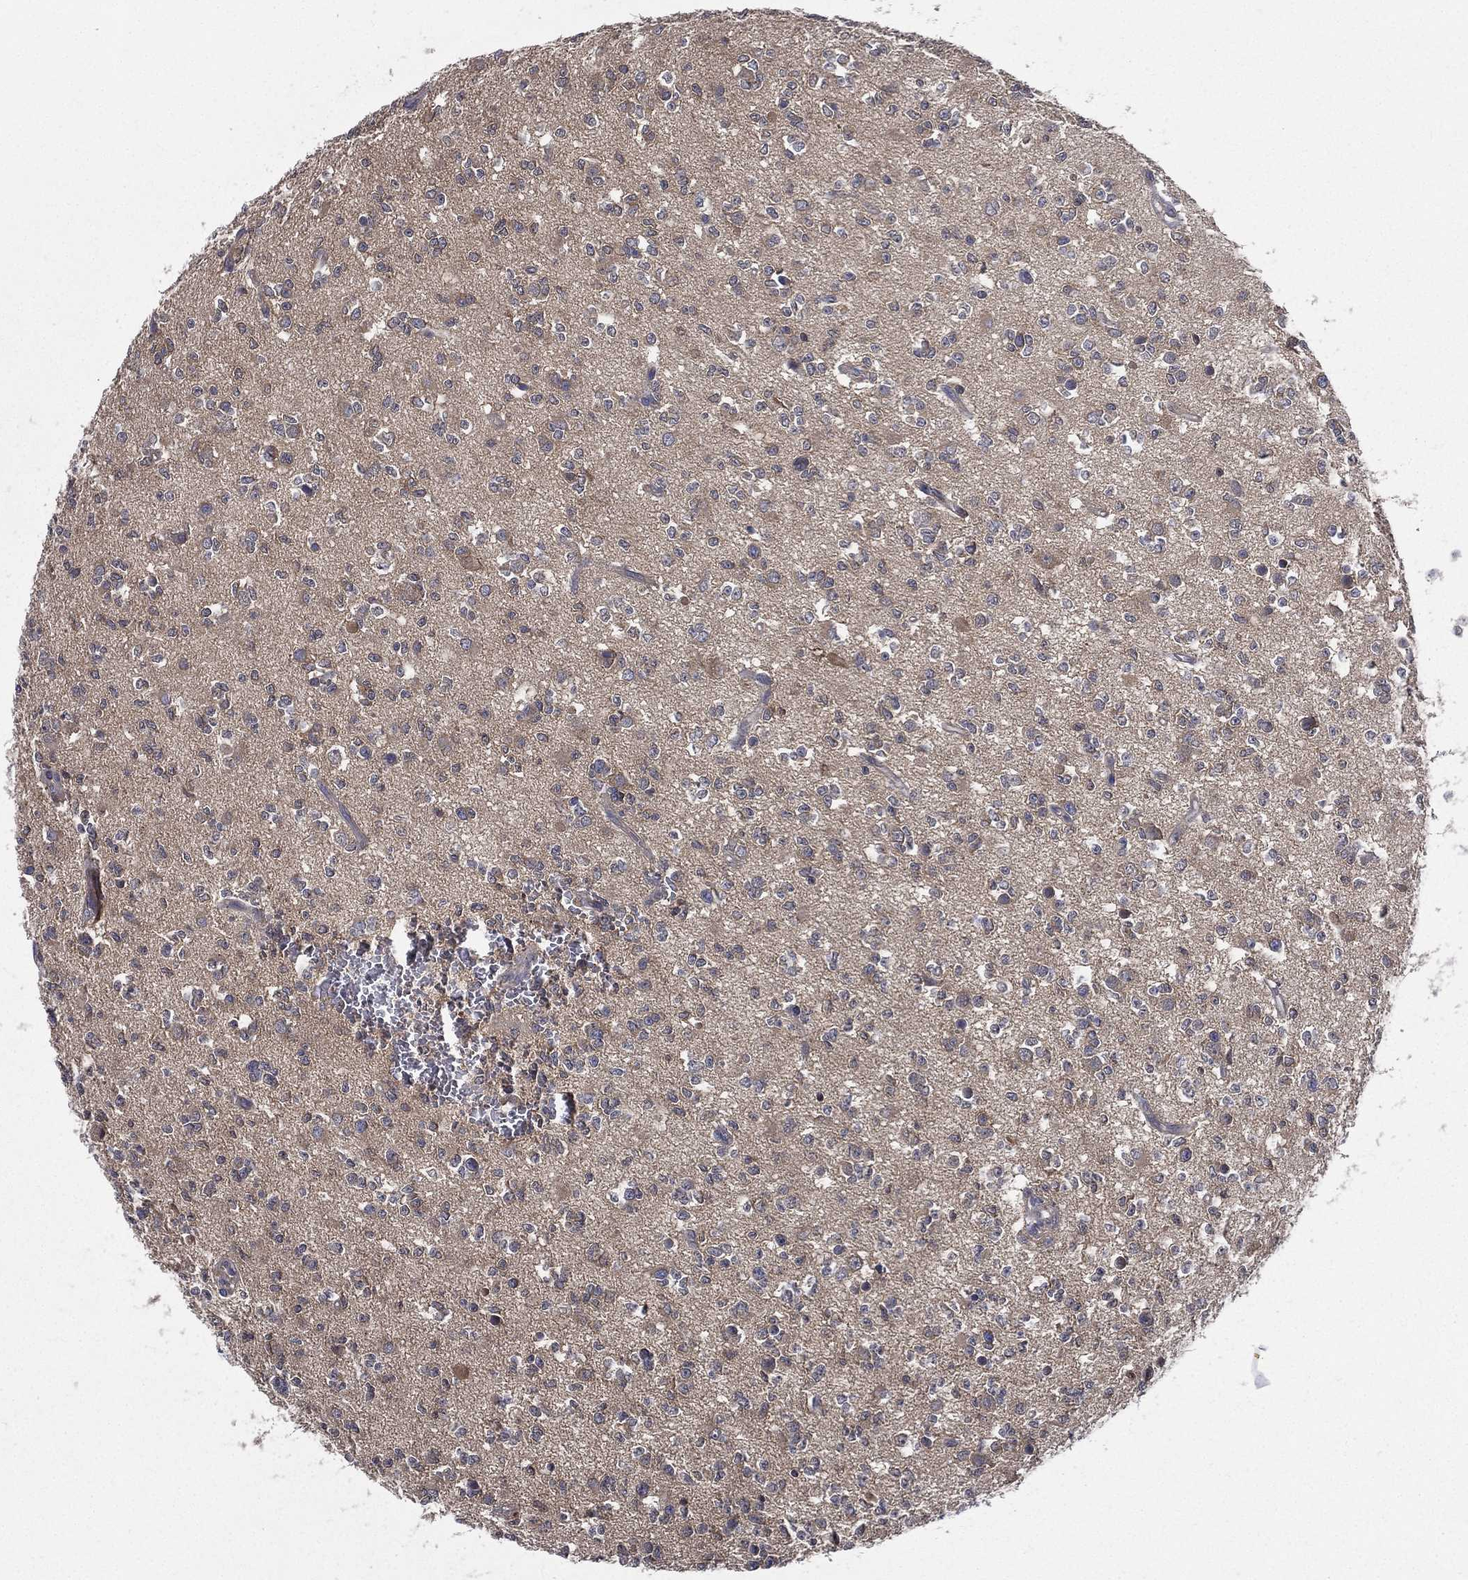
{"staining": {"intensity": "weak", "quantity": "25%-75%", "location": "cytoplasmic/membranous"}, "tissue": "glioma", "cell_type": "Tumor cells", "image_type": "cancer", "snomed": [{"axis": "morphology", "description": "Glioma, malignant, Low grade"}, {"axis": "topography", "description": "Brain"}], "caption": "This is an image of immunohistochemistry (IHC) staining of malignant low-grade glioma, which shows weak staining in the cytoplasmic/membranous of tumor cells.", "gene": "SMPD3", "patient": {"sex": "female", "age": 45}}